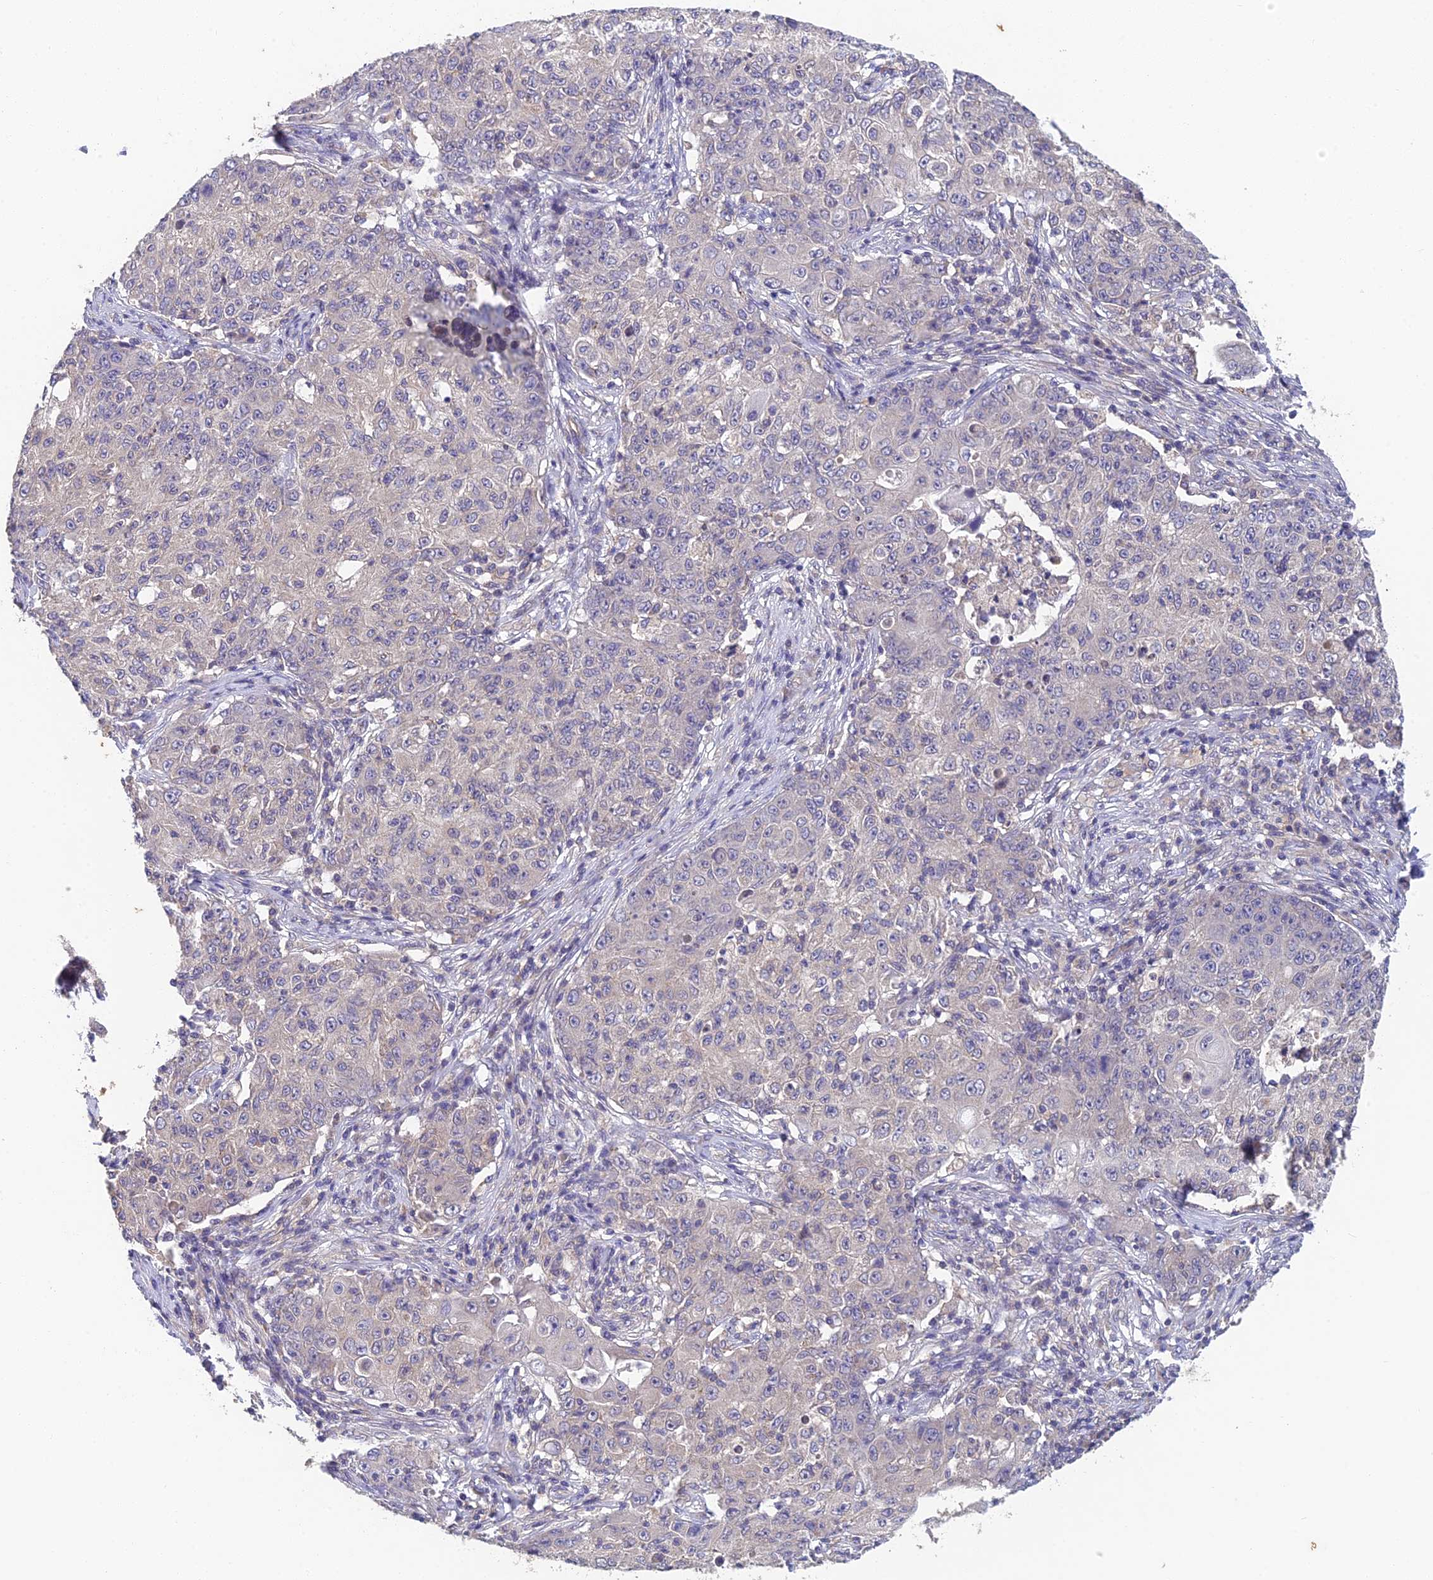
{"staining": {"intensity": "negative", "quantity": "none", "location": "none"}, "tissue": "ovarian cancer", "cell_type": "Tumor cells", "image_type": "cancer", "snomed": [{"axis": "morphology", "description": "Carcinoma, endometroid"}, {"axis": "topography", "description": "Ovary"}], "caption": "This is a micrograph of IHC staining of ovarian endometroid carcinoma, which shows no positivity in tumor cells.", "gene": "ADAMTS13", "patient": {"sex": "female", "age": 42}}